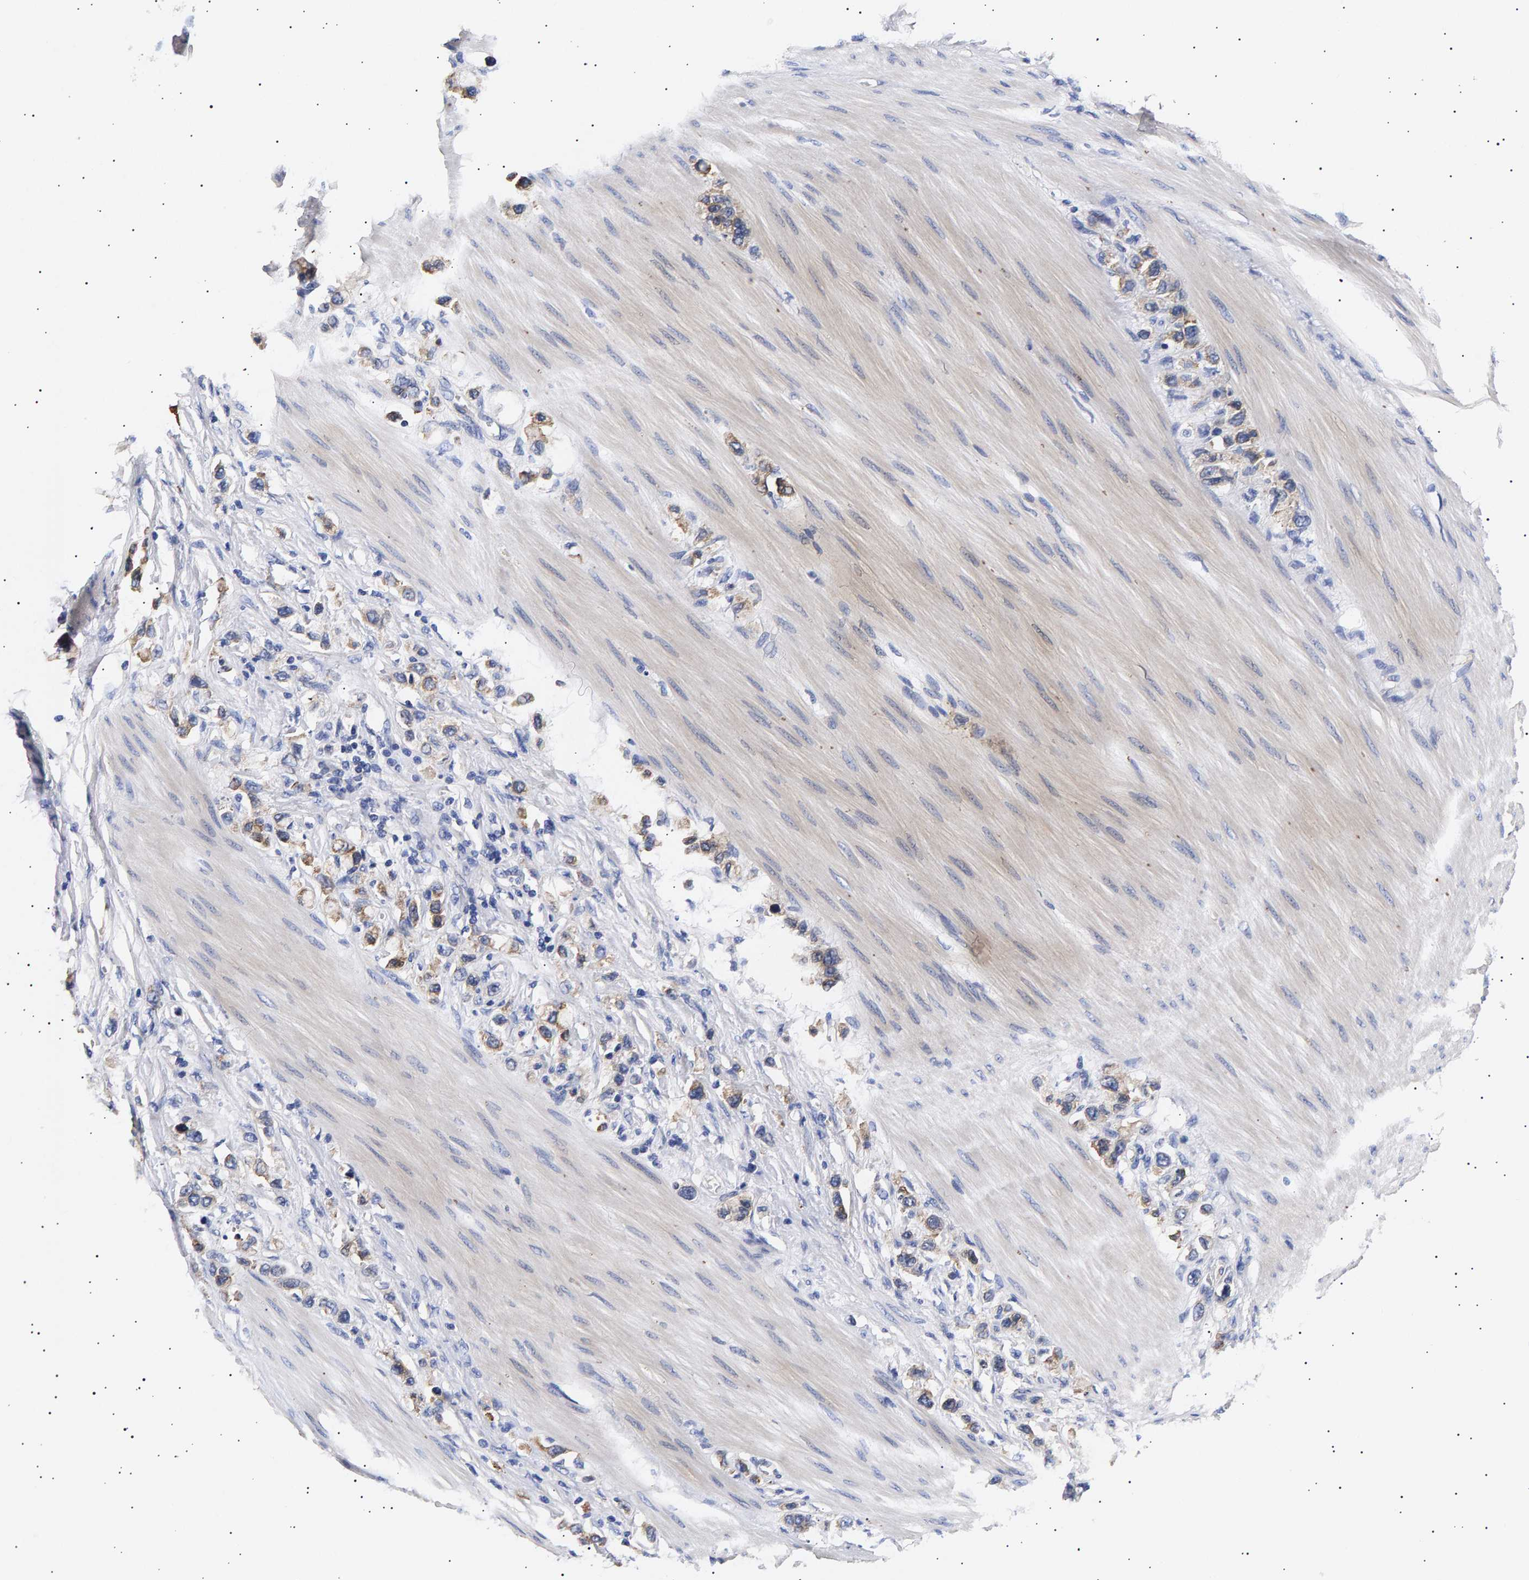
{"staining": {"intensity": "weak", "quantity": "25%-75%", "location": "cytoplasmic/membranous"}, "tissue": "stomach cancer", "cell_type": "Tumor cells", "image_type": "cancer", "snomed": [{"axis": "morphology", "description": "Adenocarcinoma, NOS"}, {"axis": "topography", "description": "Stomach"}], "caption": "High-magnification brightfield microscopy of stomach cancer stained with DAB (3,3'-diaminobenzidine) (brown) and counterstained with hematoxylin (blue). tumor cells exhibit weak cytoplasmic/membranous expression is seen in approximately25%-75% of cells.", "gene": "ANKRD40", "patient": {"sex": "female", "age": 65}}